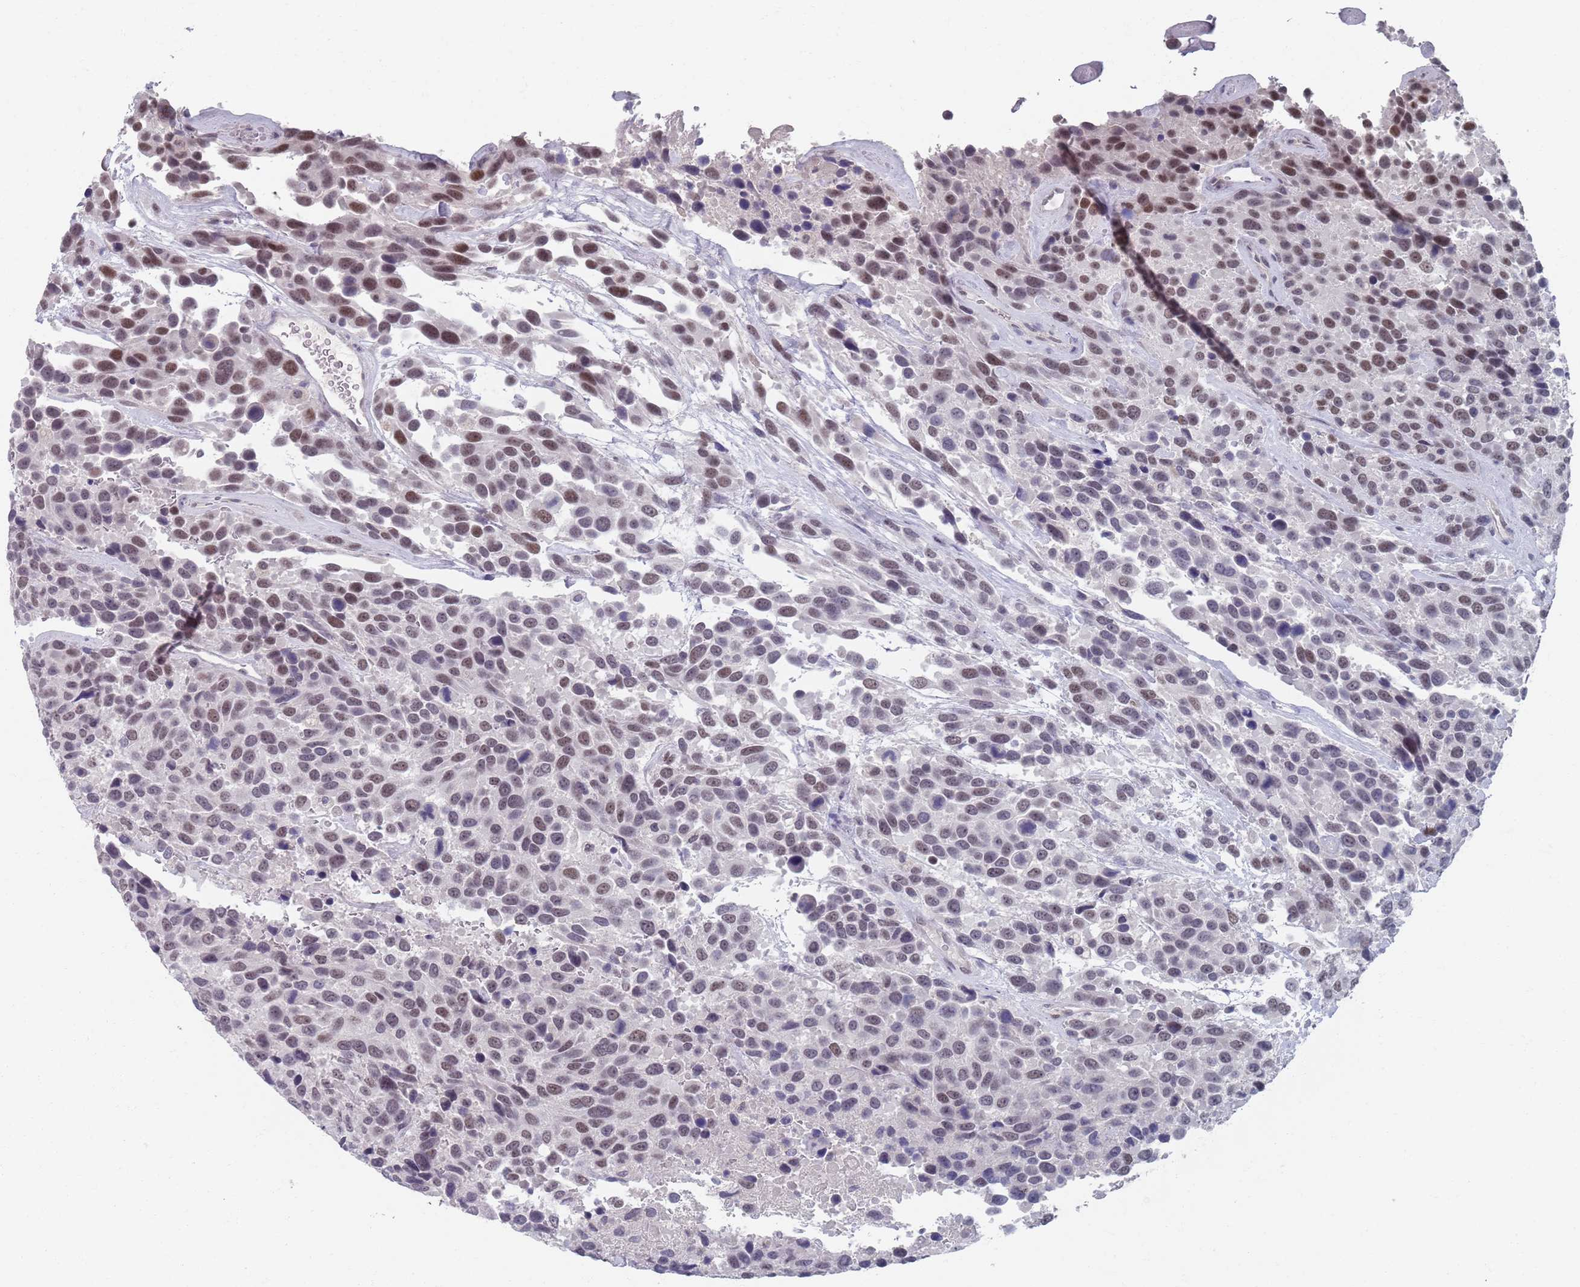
{"staining": {"intensity": "moderate", "quantity": "25%-75%", "location": "nuclear"}, "tissue": "urothelial cancer", "cell_type": "Tumor cells", "image_type": "cancer", "snomed": [{"axis": "morphology", "description": "Urothelial carcinoma, High grade"}, {"axis": "topography", "description": "Urinary bladder"}], "caption": "Immunohistochemistry (IHC) of human high-grade urothelial carcinoma displays medium levels of moderate nuclear staining in about 25%-75% of tumor cells.", "gene": "SAMD1", "patient": {"sex": "female", "age": 70}}